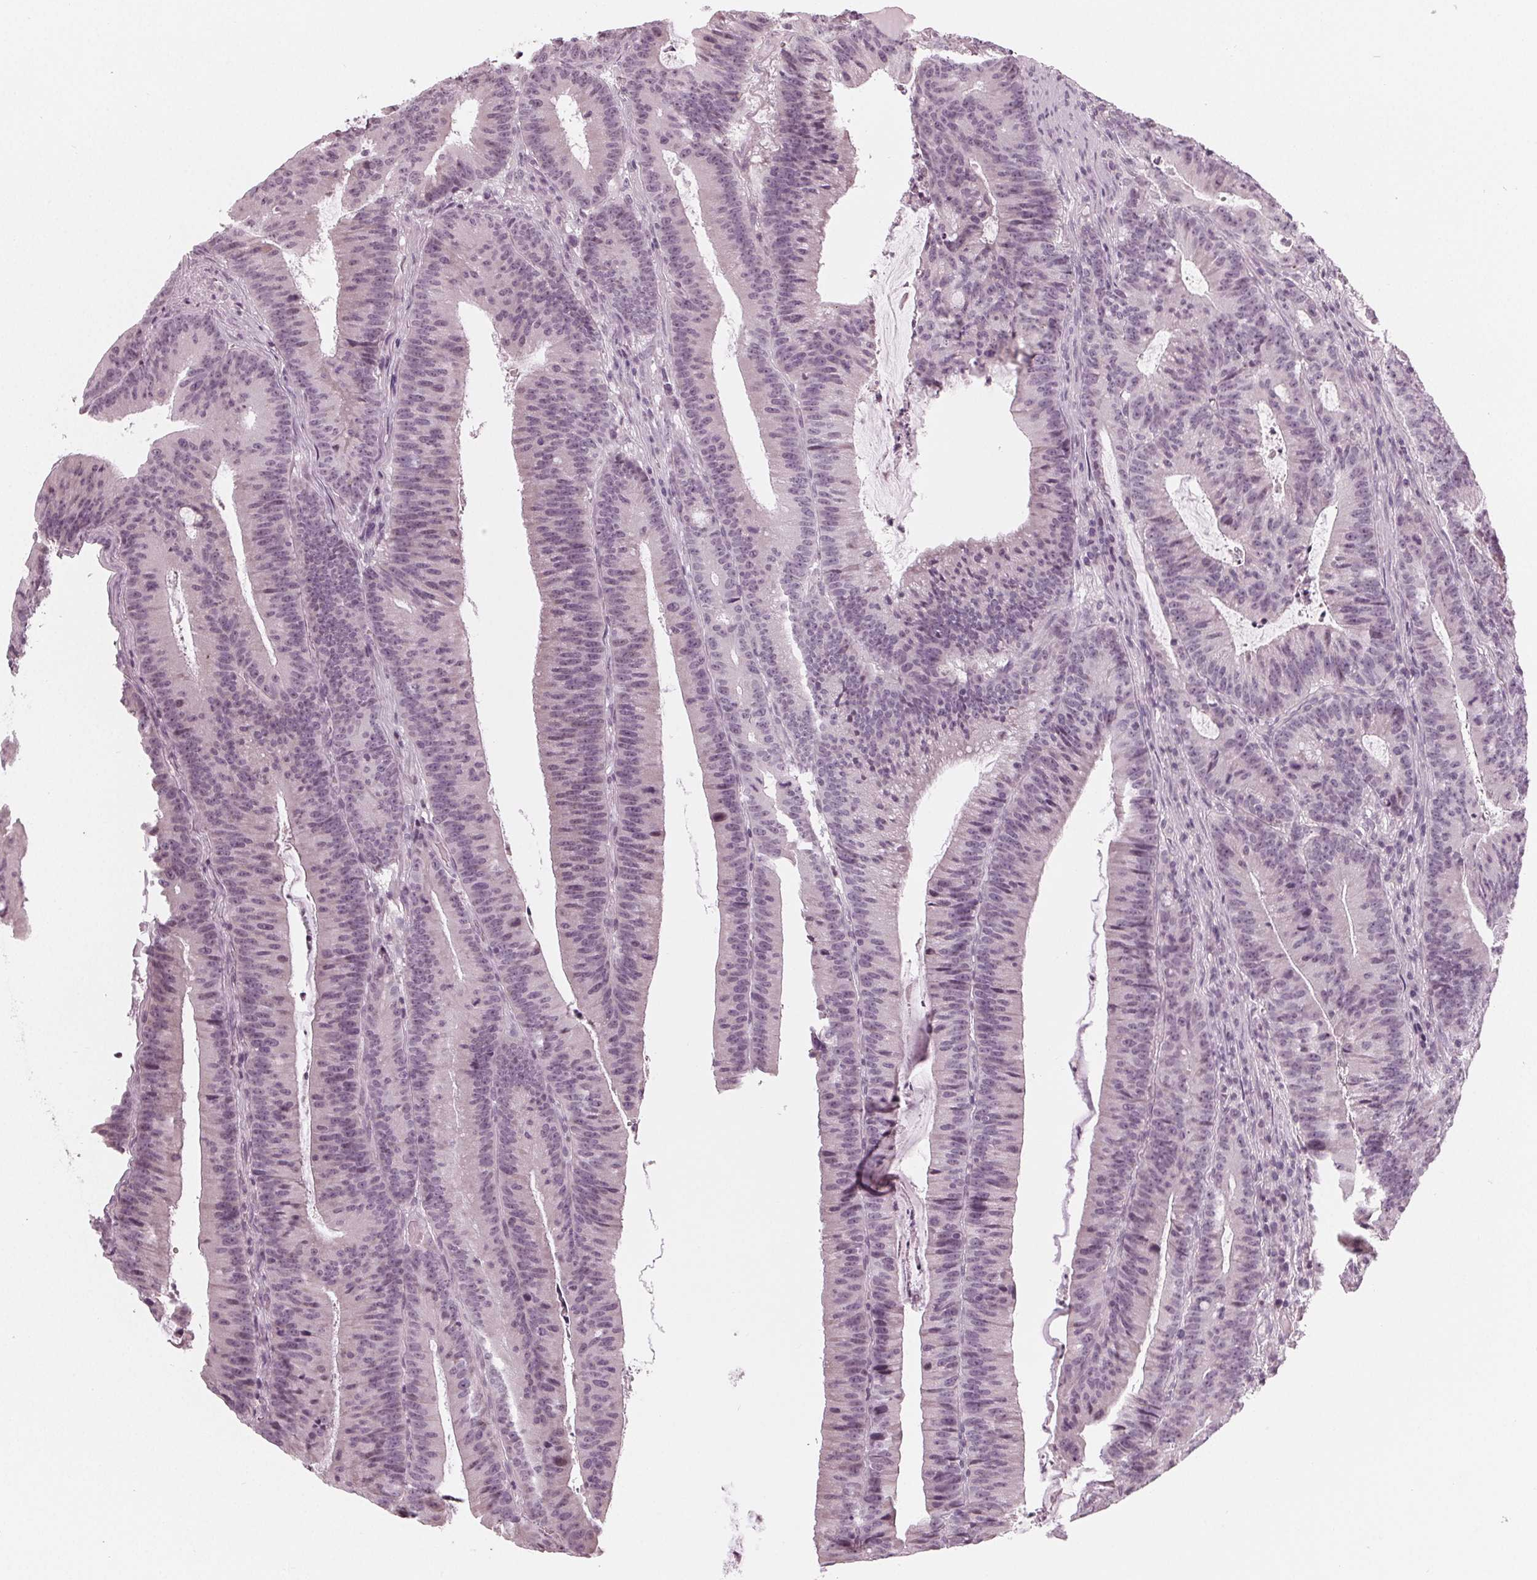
{"staining": {"intensity": "negative", "quantity": "none", "location": "none"}, "tissue": "colorectal cancer", "cell_type": "Tumor cells", "image_type": "cancer", "snomed": [{"axis": "morphology", "description": "Adenocarcinoma, NOS"}, {"axis": "topography", "description": "Colon"}], "caption": "A high-resolution image shows immunohistochemistry staining of adenocarcinoma (colorectal), which shows no significant expression in tumor cells.", "gene": "ADPRHL1", "patient": {"sex": "female", "age": 78}}